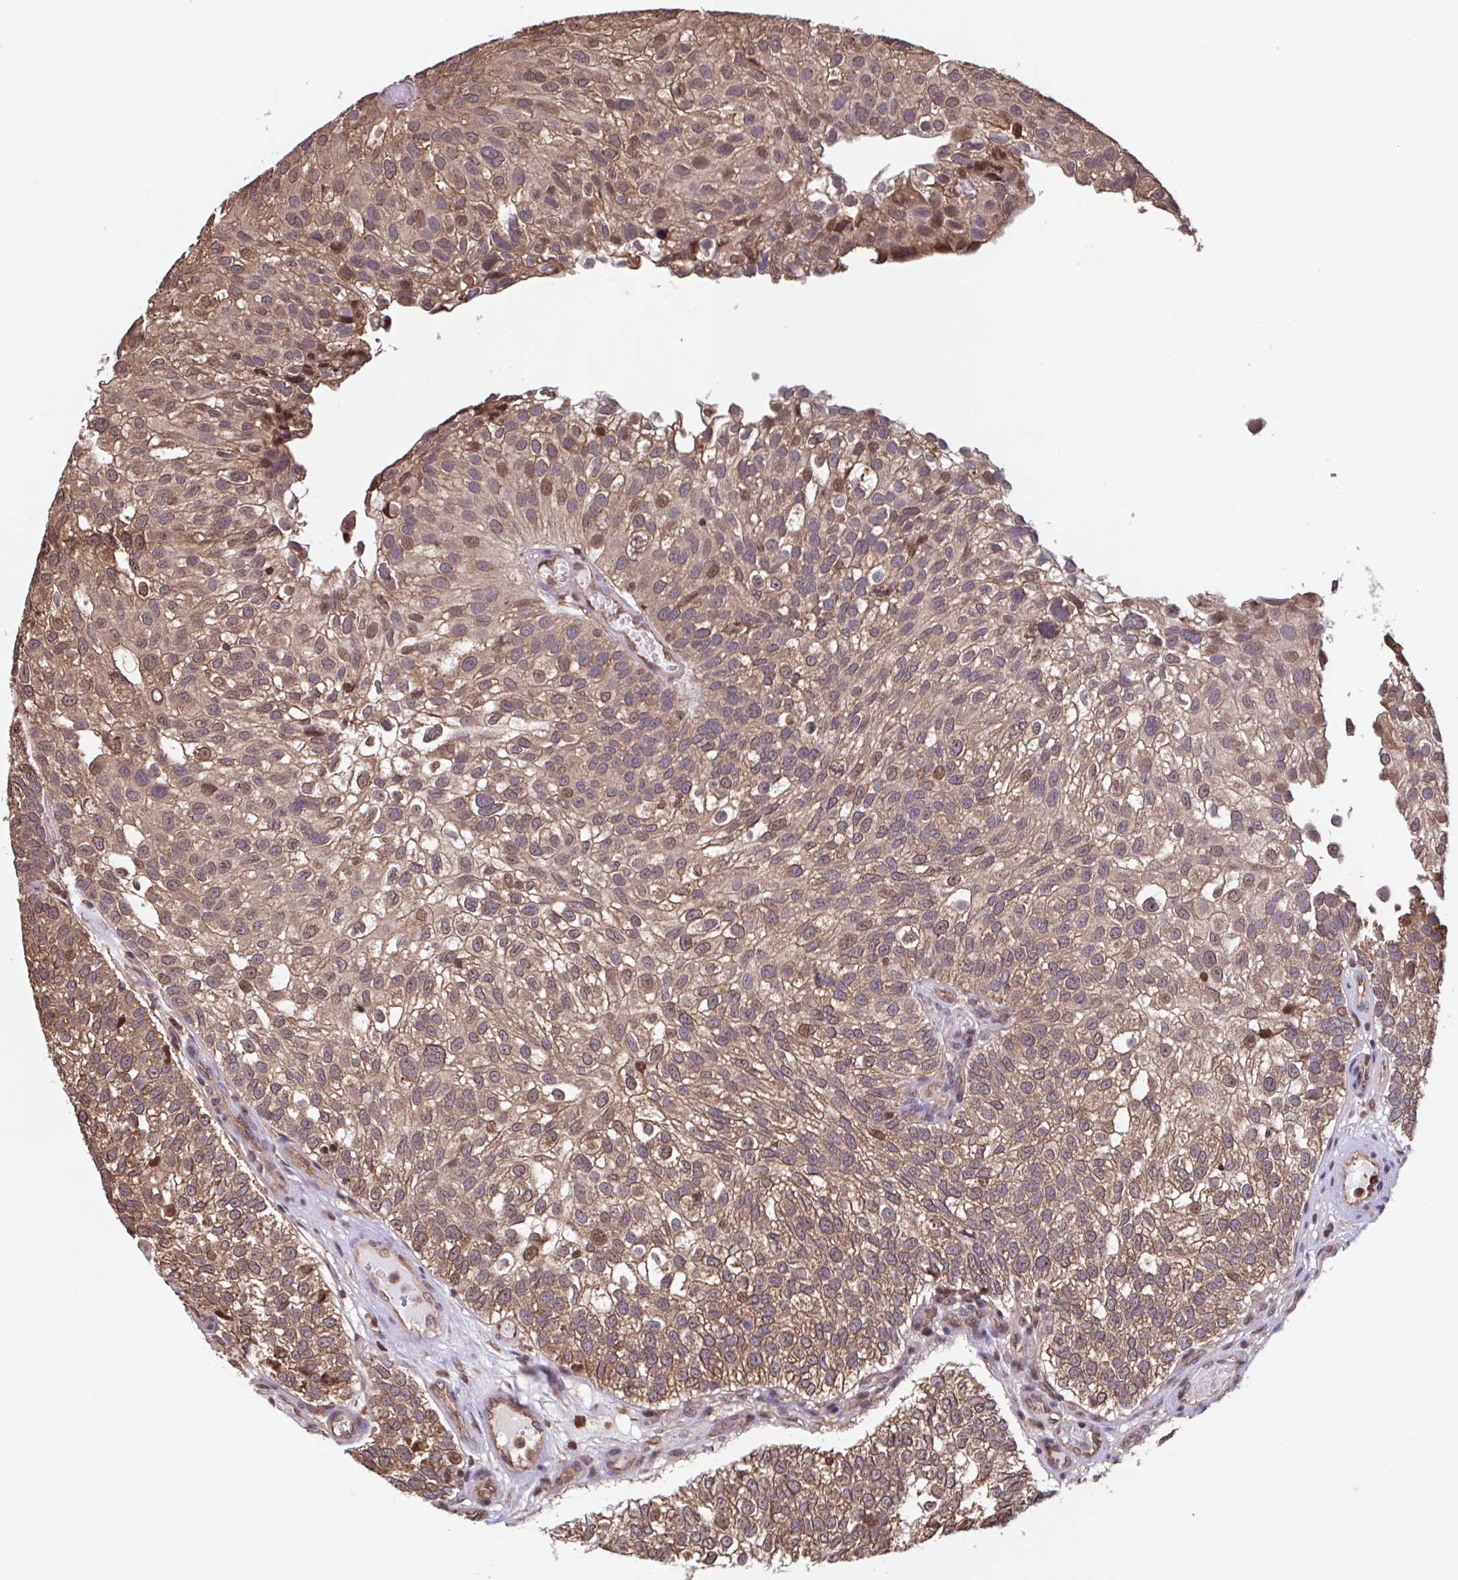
{"staining": {"intensity": "moderate", "quantity": ">75%", "location": "cytoplasmic/membranous,nuclear"}, "tissue": "urothelial cancer", "cell_type": "Tumor cells", "image_type": "cancer", "snomed": [{"axis": "morphology", "description": "Urothelial carcinoma, NOS"}, {"axis": "topography", "description": "Urinary bladder"}], "caption": "An IHC micrograph of tumor tissue is shown. Protein staining in brown labels moderate cytoplasmic/membranous and nuclear positivity in urothelial cancer within tumor cells. (DAB (3,3'-diaminobenzidine) IHC with brightfield microscopy, high magnification).", "gene": "SEC63", "patient": {"sex": "male", "age": 87}}